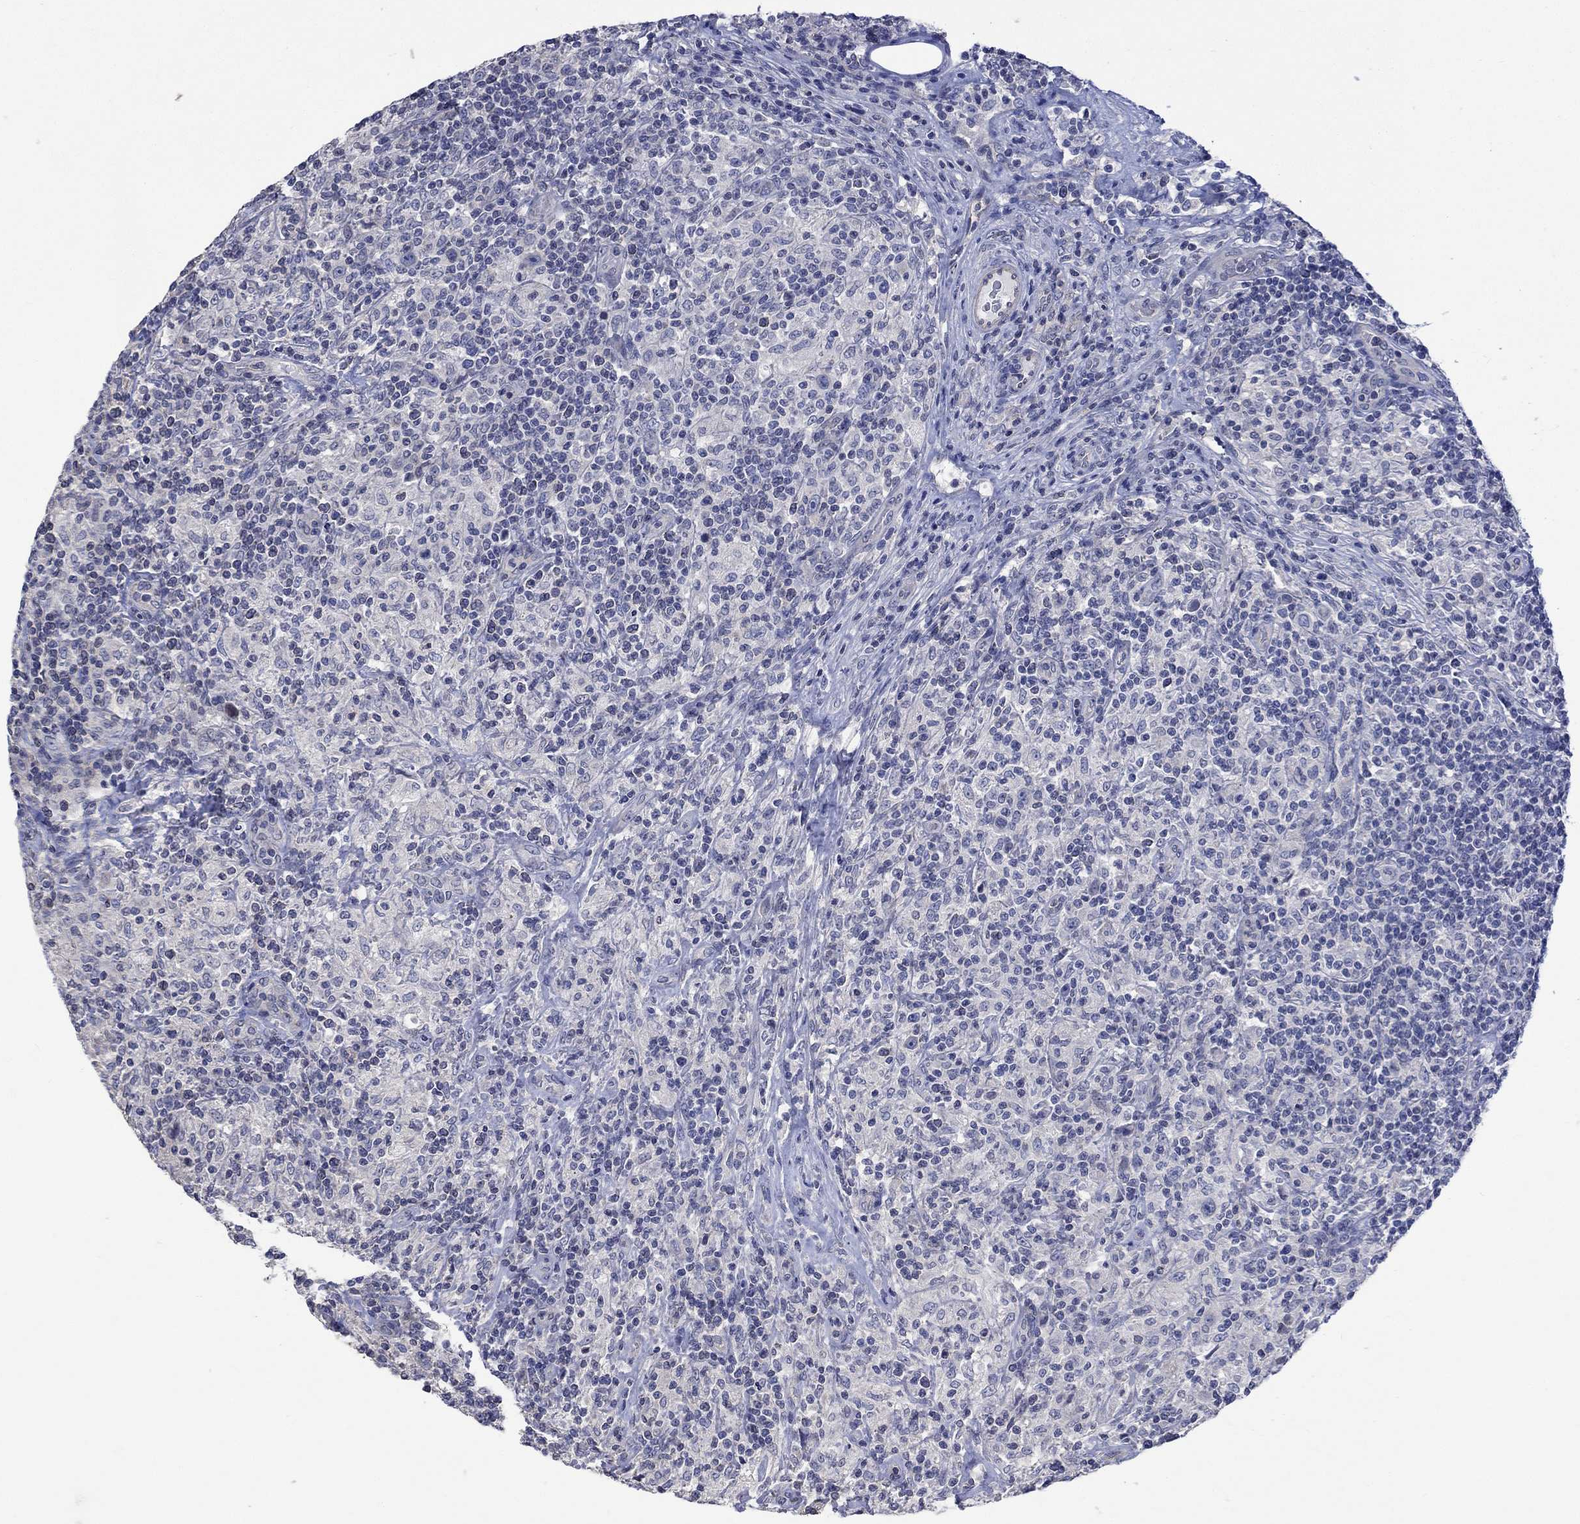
{"staining": {"intensity": "negative", "quantity": "none", "location": "none"}, "tissue": "lymphoma", "cell_type": "Tumor cells", "image_type": "cancer", "snomed": [{"axis": "morphology", "description": "Hodgkin's disease, NOS"}, {"axis": "topography", "description": "Lymph node"}], "caption": "Immunohistochemistry (IHC) photomicrograph of lymphoma stained for a protein (brown), which displays no expression in tumor cells. The staining was performed using DAB to visualize the protein expression in brown, while the nuclei were stained in blue with hematoxylin (Magnification: 20x).", "gene": "AGRP", "patient": {"sex": "male", "age": 70}}